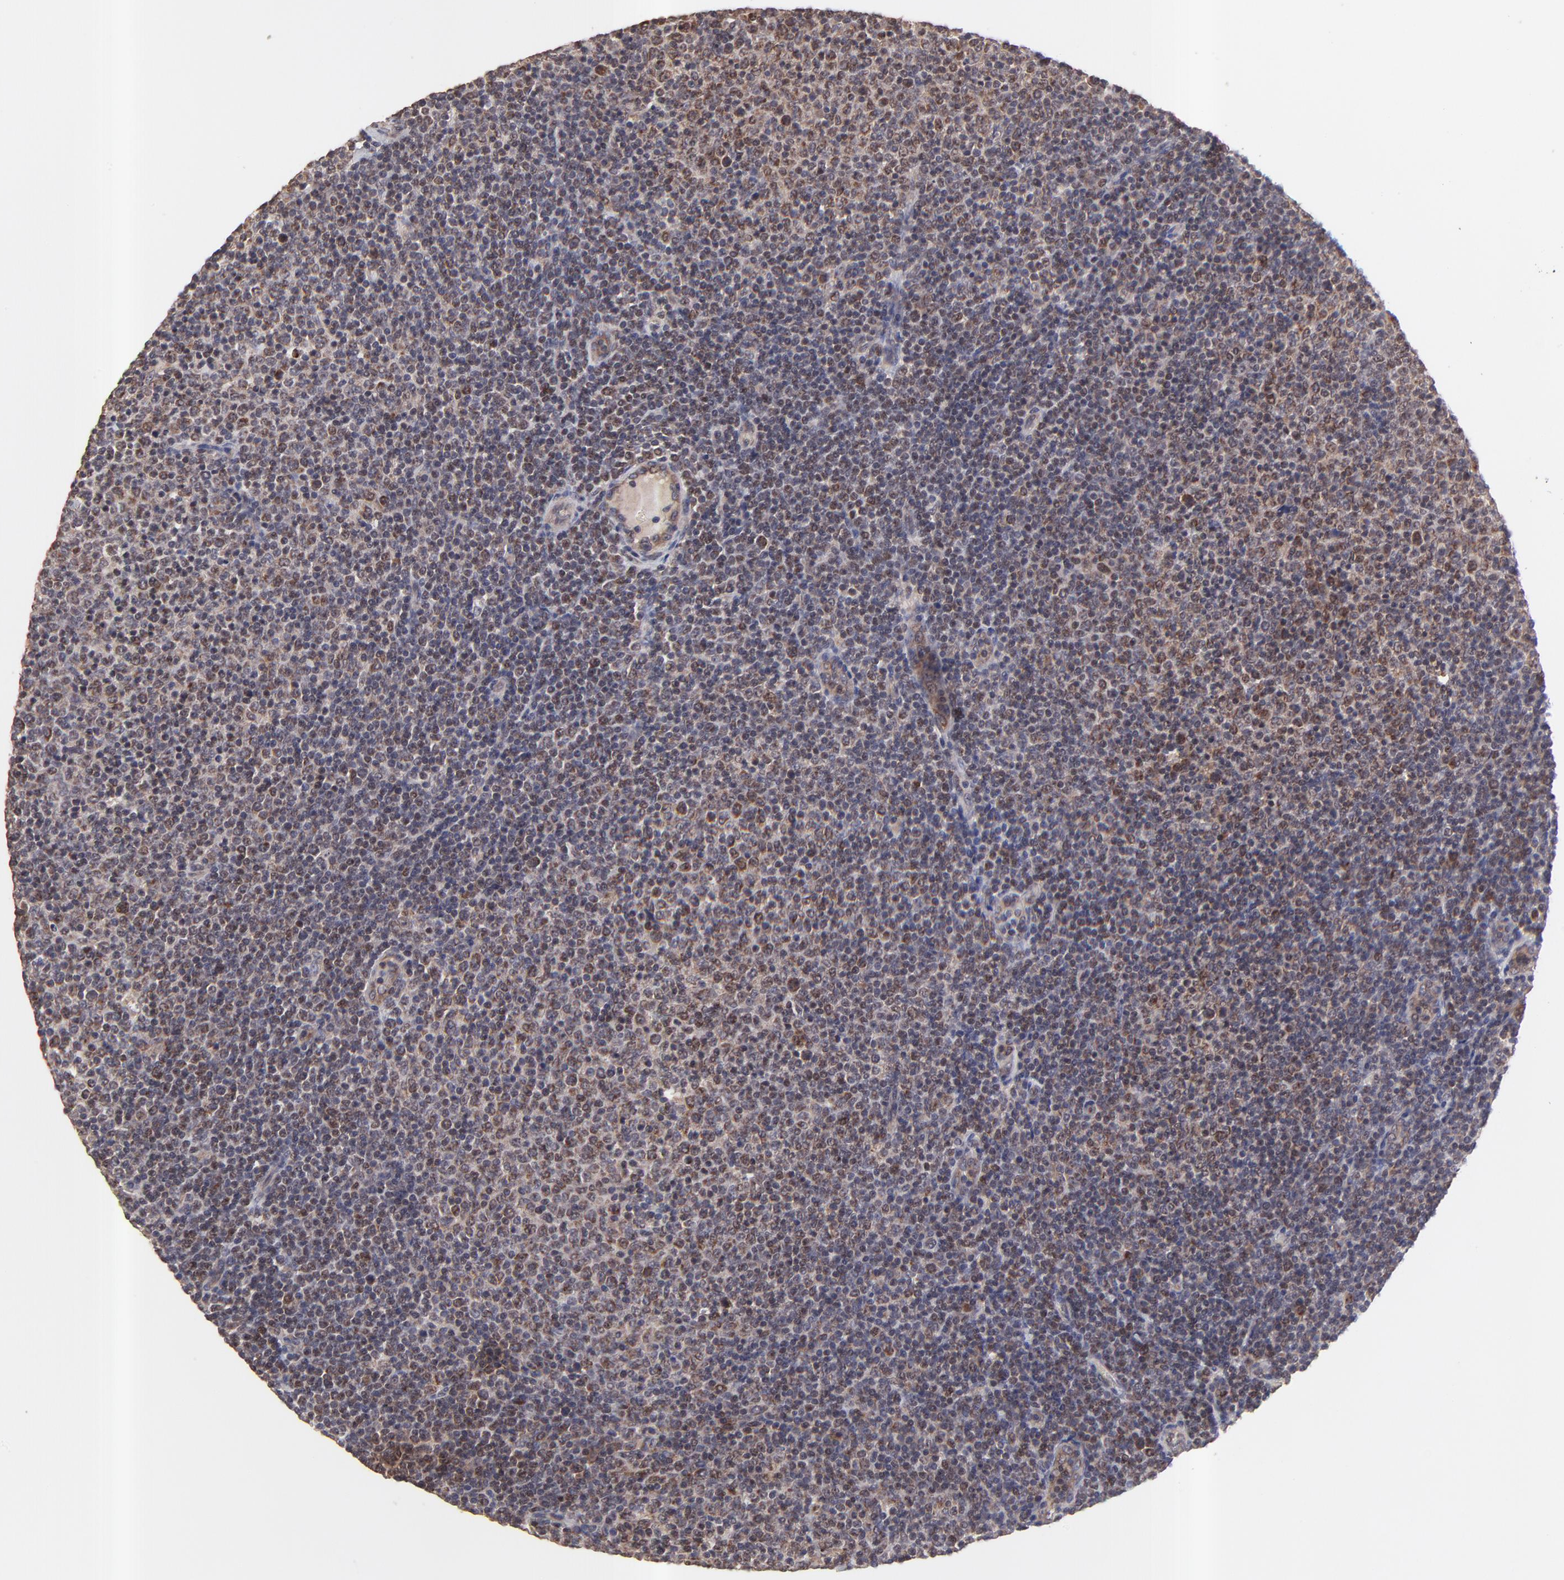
{"staining": {"intensity": "weak", "quantity": "25%-75%", "location": "cytoplasmic/membranous"}, "tissue": "lymphoma", "cell_type": "Tumor cells", "image_type": "cancer", "snomed": [{"axis": "morphology", "description": "Malignant lymphoma, non-Hodgkin's type, Low grade"}, {"axis": "topography", "description": "Lymph node"}], "caption": "Immunohistochemistry micrograph of neoplastic tissue: low-grade malignant lymphoma, non-Hodgkin's type stained using IHC demonstrates low levels of weak protein expression localized specifically in the cytoplasmic/membranous of tumor cells, appearing as a cytoplasmic/membranous brown color.", "gene": "BAIAP2L2", "patient": {"sex": "male", "age": 70}}